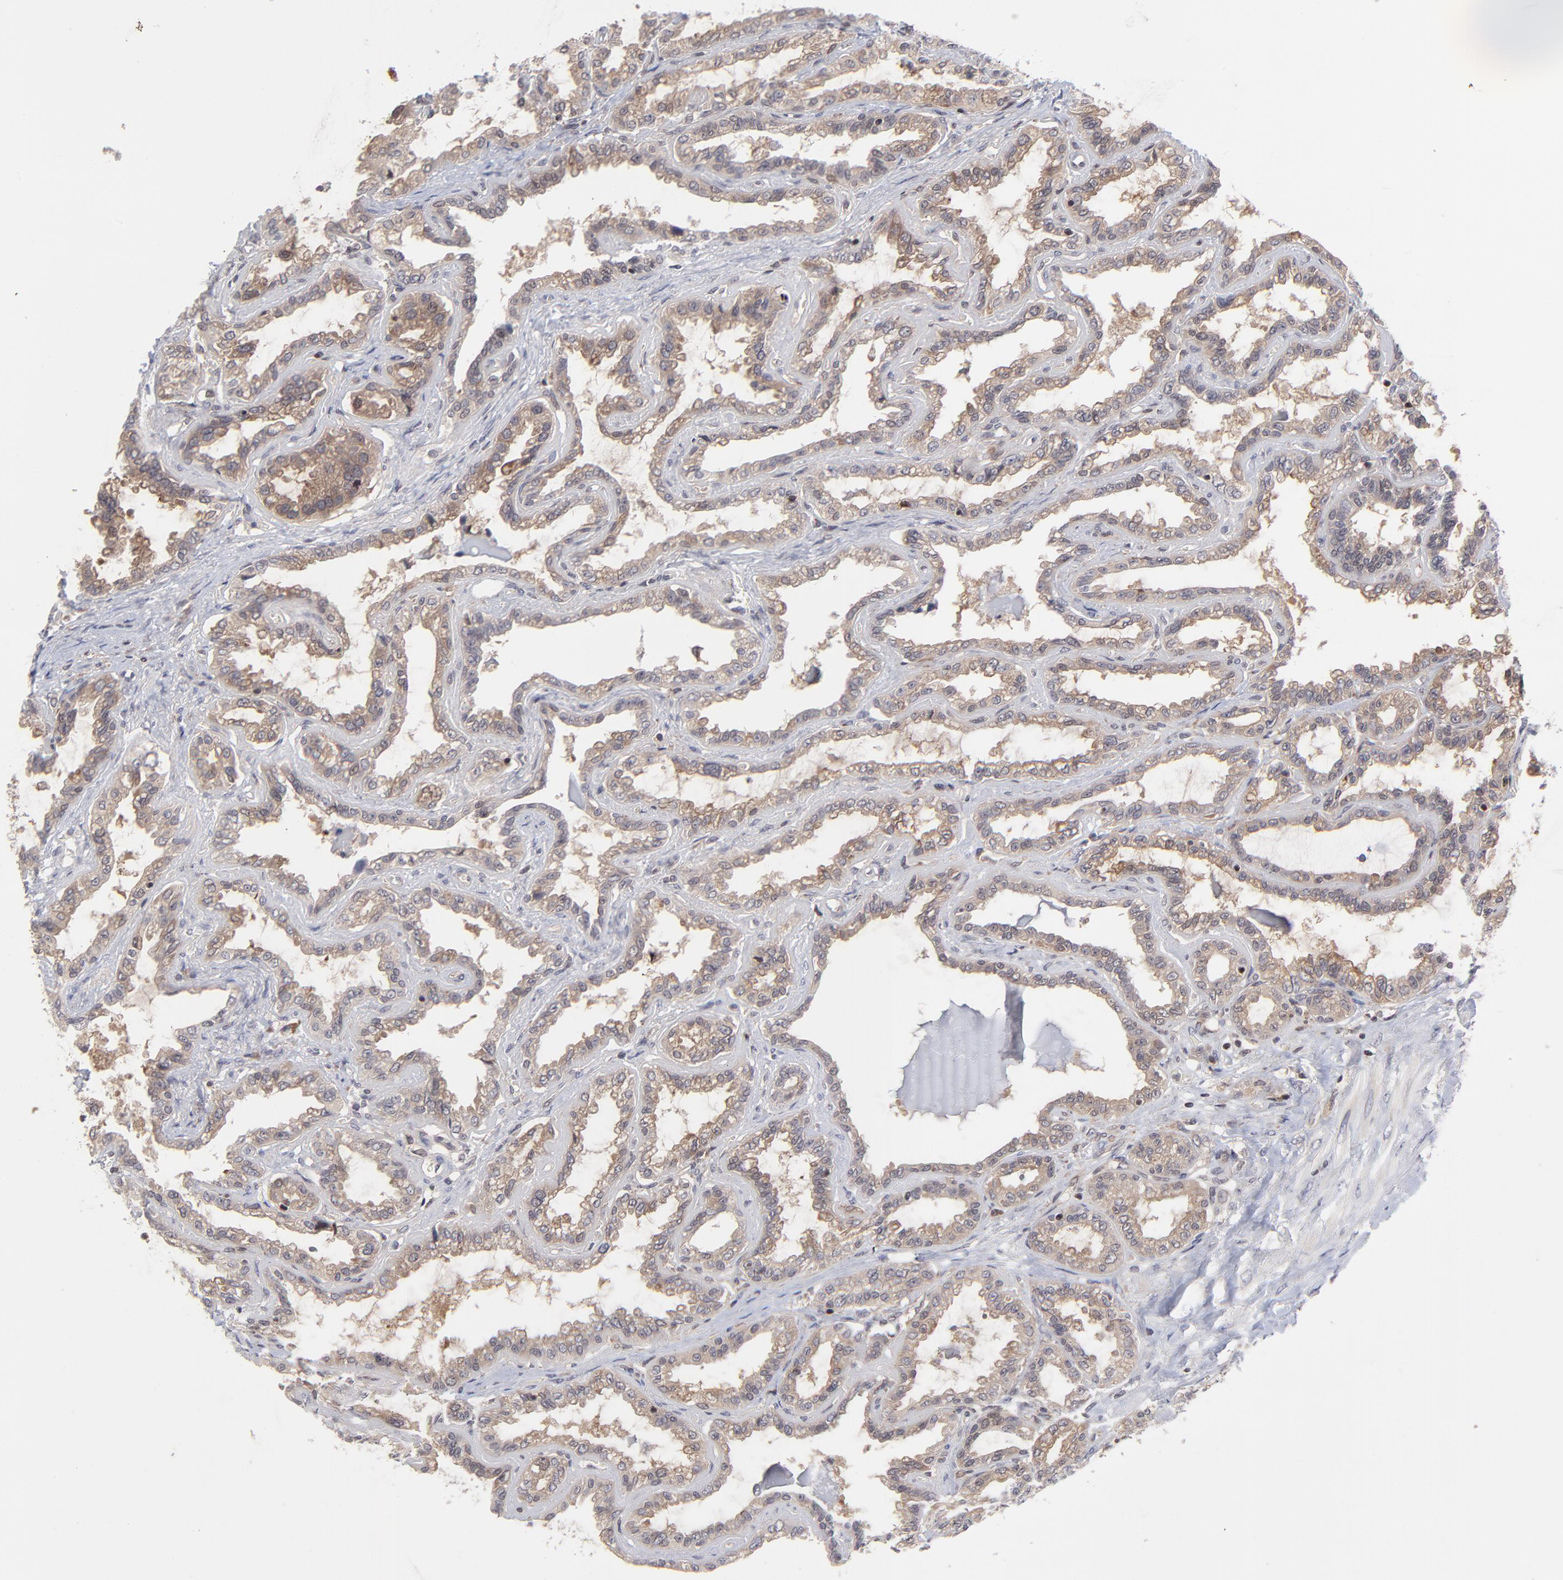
{"staining": {"intensity": "moderate", "quantity": ">75%", "location": "cytoplasmic/membranous"}, "tissue": "seminal vesicle", "cell_type": "Glandular cells", "image_type": "normal", "snomed": [{"axis": "morphology", "description": "Normal tissue, NOS"}, {"axis": "morphology", "description": "Inflammation, NOS"}, {"axis": "topography", "description": "Urinary bladder"}, {"axis": "topography", "description": "Prostate"}, {"axis": "topography", "description": "Seminal veicle"}], "caption": "This is an image of IHC staining of unremarkable seminal vesicle, which shows moderate staining in the cytoplasmic/membranous of glandular cells.", "gene": "UBE2L6", "patient": {"sex": "male", "age": 82}}